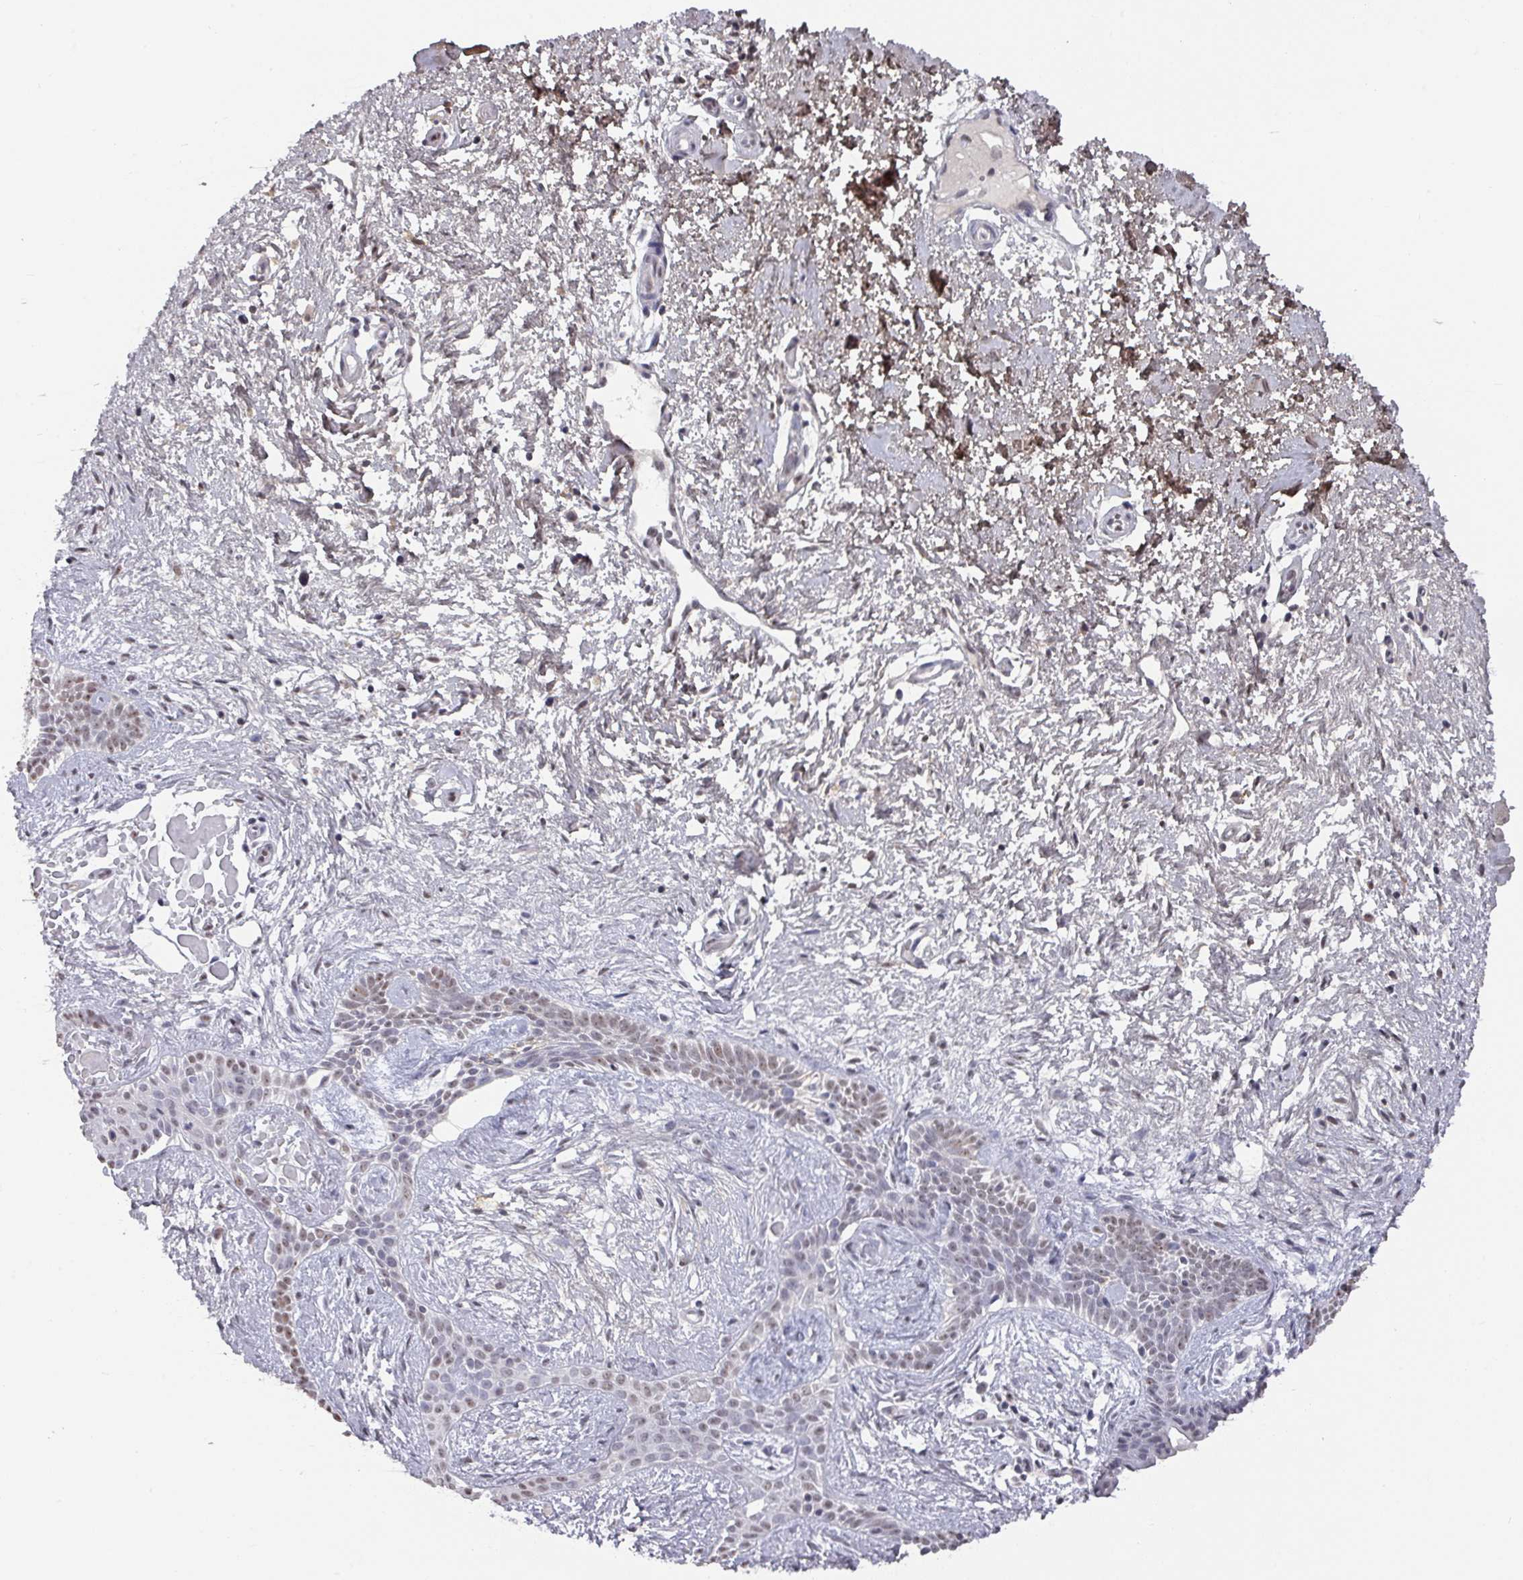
{"staining": {"intensity": "weak", "quantity": "25%-75%", "location": "nuclear"}, "tissue": "skin cancer", "cell_type": "Tumor cells", "image_type": "cancer", "snomed": [{"axis": "morphology", "description": "Basal cell carcinoma"}, {"axis": "topography", "description": "Skin"}], "caption": "Skin basal cell carcinoma stained with a protein marker shows weak staining in tumor cells.", "gene": "ZNF654", "patient": {"sex": "male", "age": 78}}